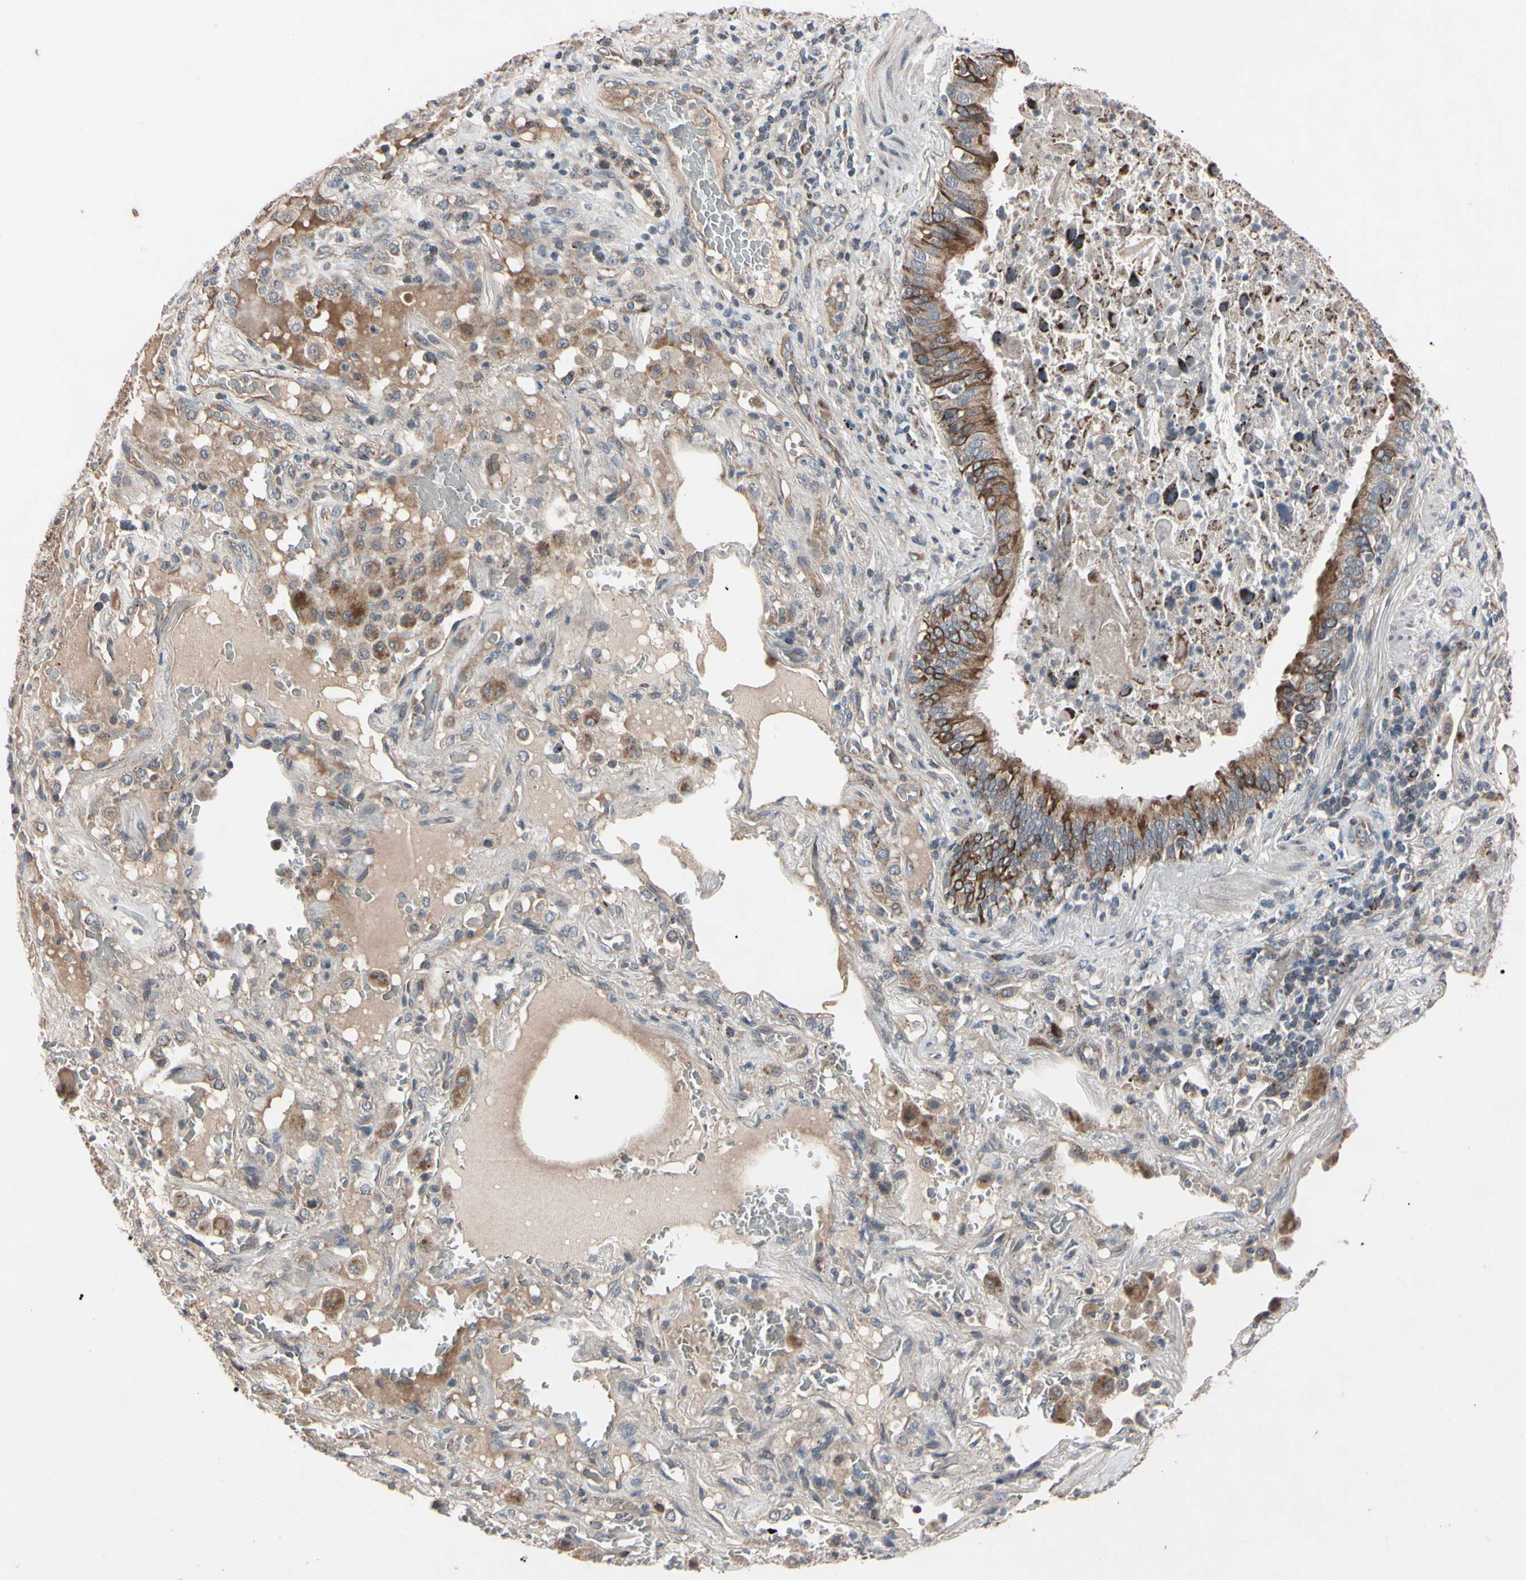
{"staining": {"intensity": "weak", "quantity": "25%-75%", "location": "cytoplasmic/membranous"}, "tissue": "lung cancer", "cell_type": "Tumor cells", "image_type": "cancer", "snomed": [{"axis": "morphology", "description": "Squamous cell carcinoma, NOS"}, {"axis": "topography", "description": "Lung"}], "caption": "Immunohistochemical staining of squamous cell carcinoma (lung) shows weak cytoplasmic/membranous protein positivity in approximately 25%-75% of tumor cells.", "gene": "TNFRSF1A", "patient": {"sex": "male", "age": 57}}